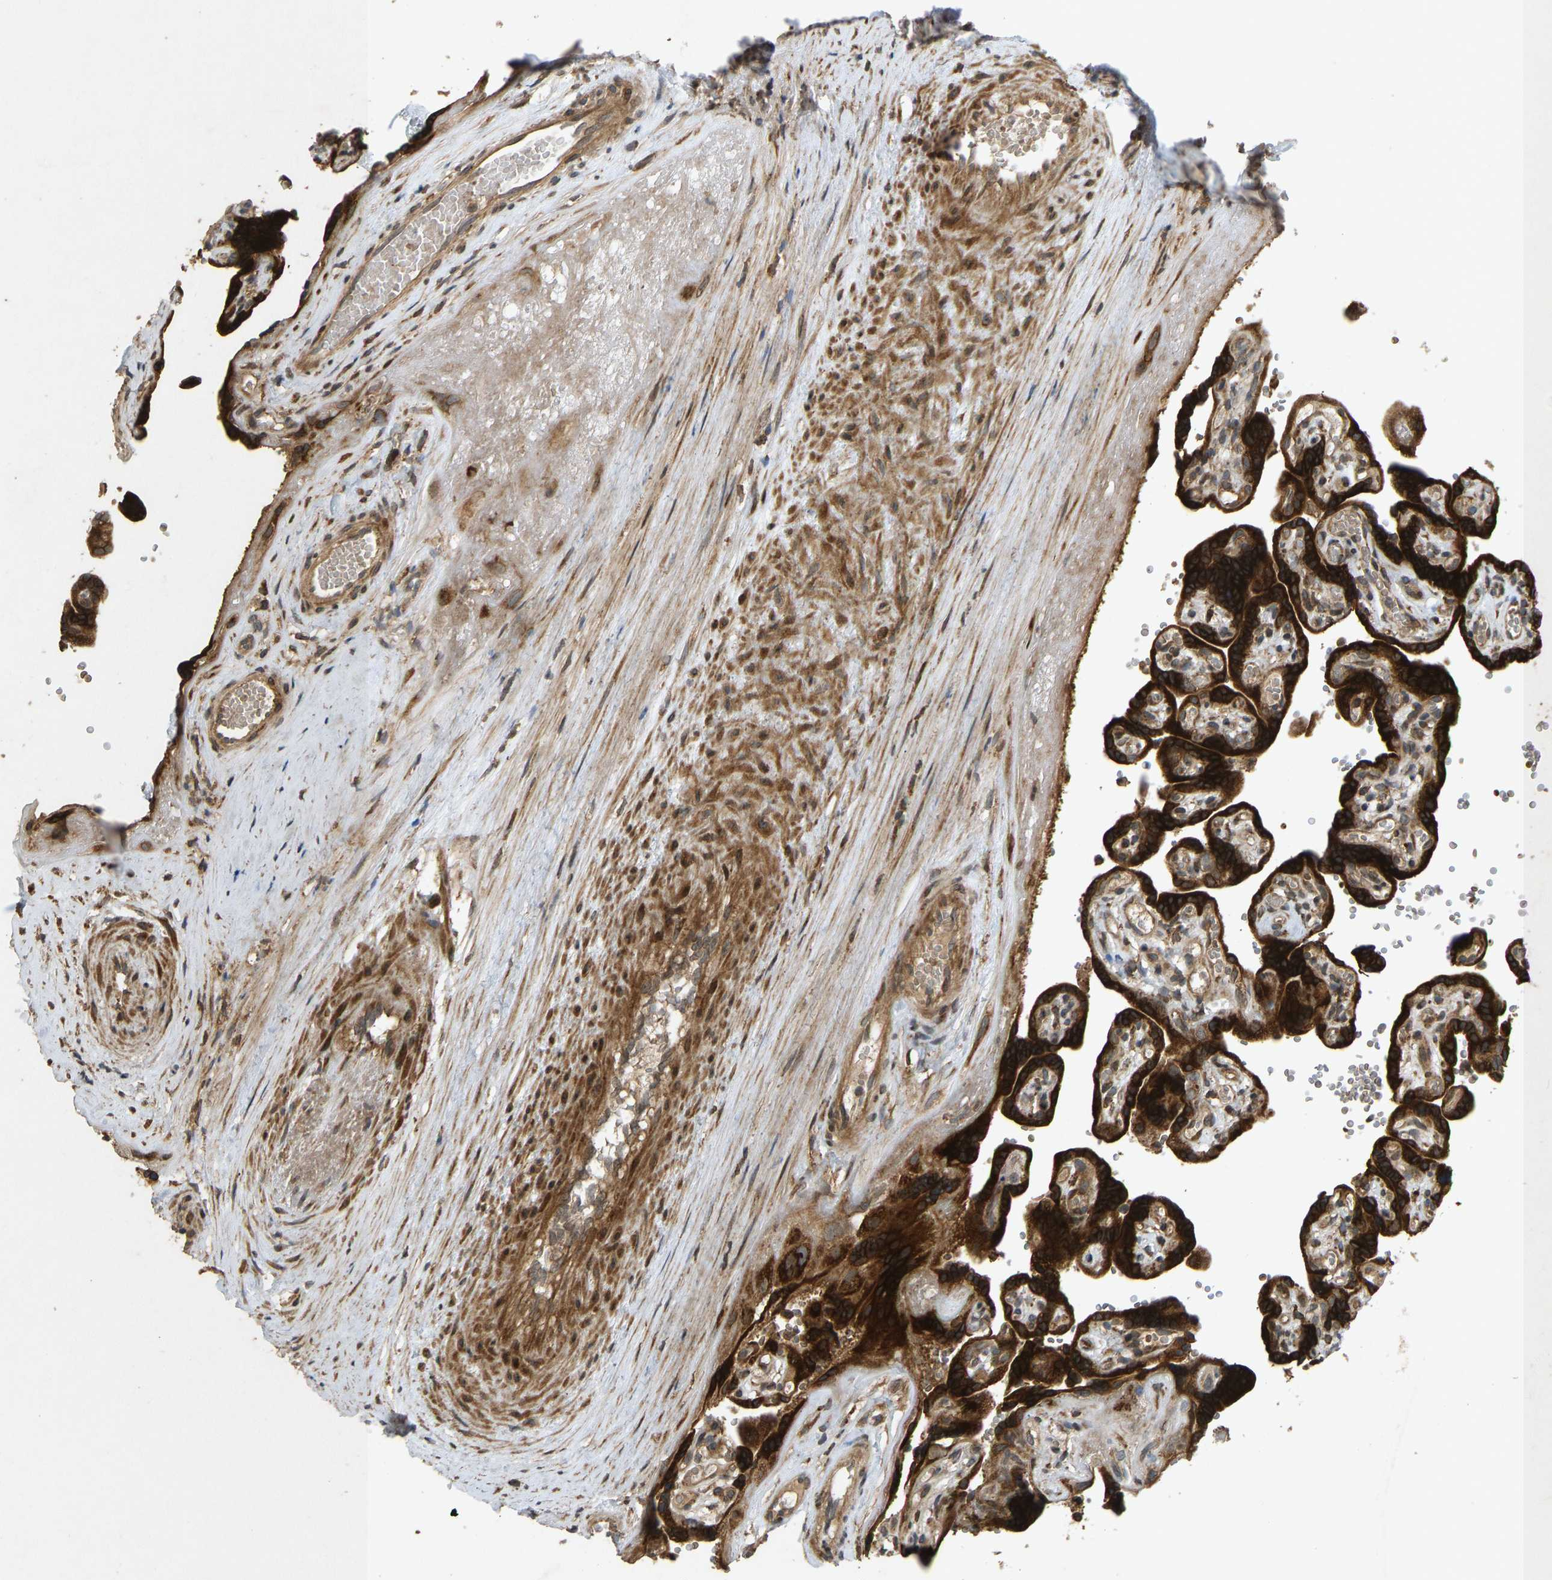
{"staining": {"intensity": "strong", "quantity": ">75%", "location": "cytoplasmic/membranous"}, "tissue": "placenta", "cell_type": "Decidual cells", "image_type": "normal", "snomed": [{"axis": "morphology", "description": "Normal tissue, NOS"}, {"axis": "topography", "description": "Placenta"}], "caption": "Placenta was stained to show a protein in brown. There is high levels of strong cytoplasmic/membranous positivity in about >75% of decidual cells. The staining is performed using DAB (3,3'-diaminobenzidine) brown chromogen to label protein expression. The nuclei are counter-stained blue using hematoxylin.", "gene": "RPN2", "patient": {"sex": "female", "age": 30}}